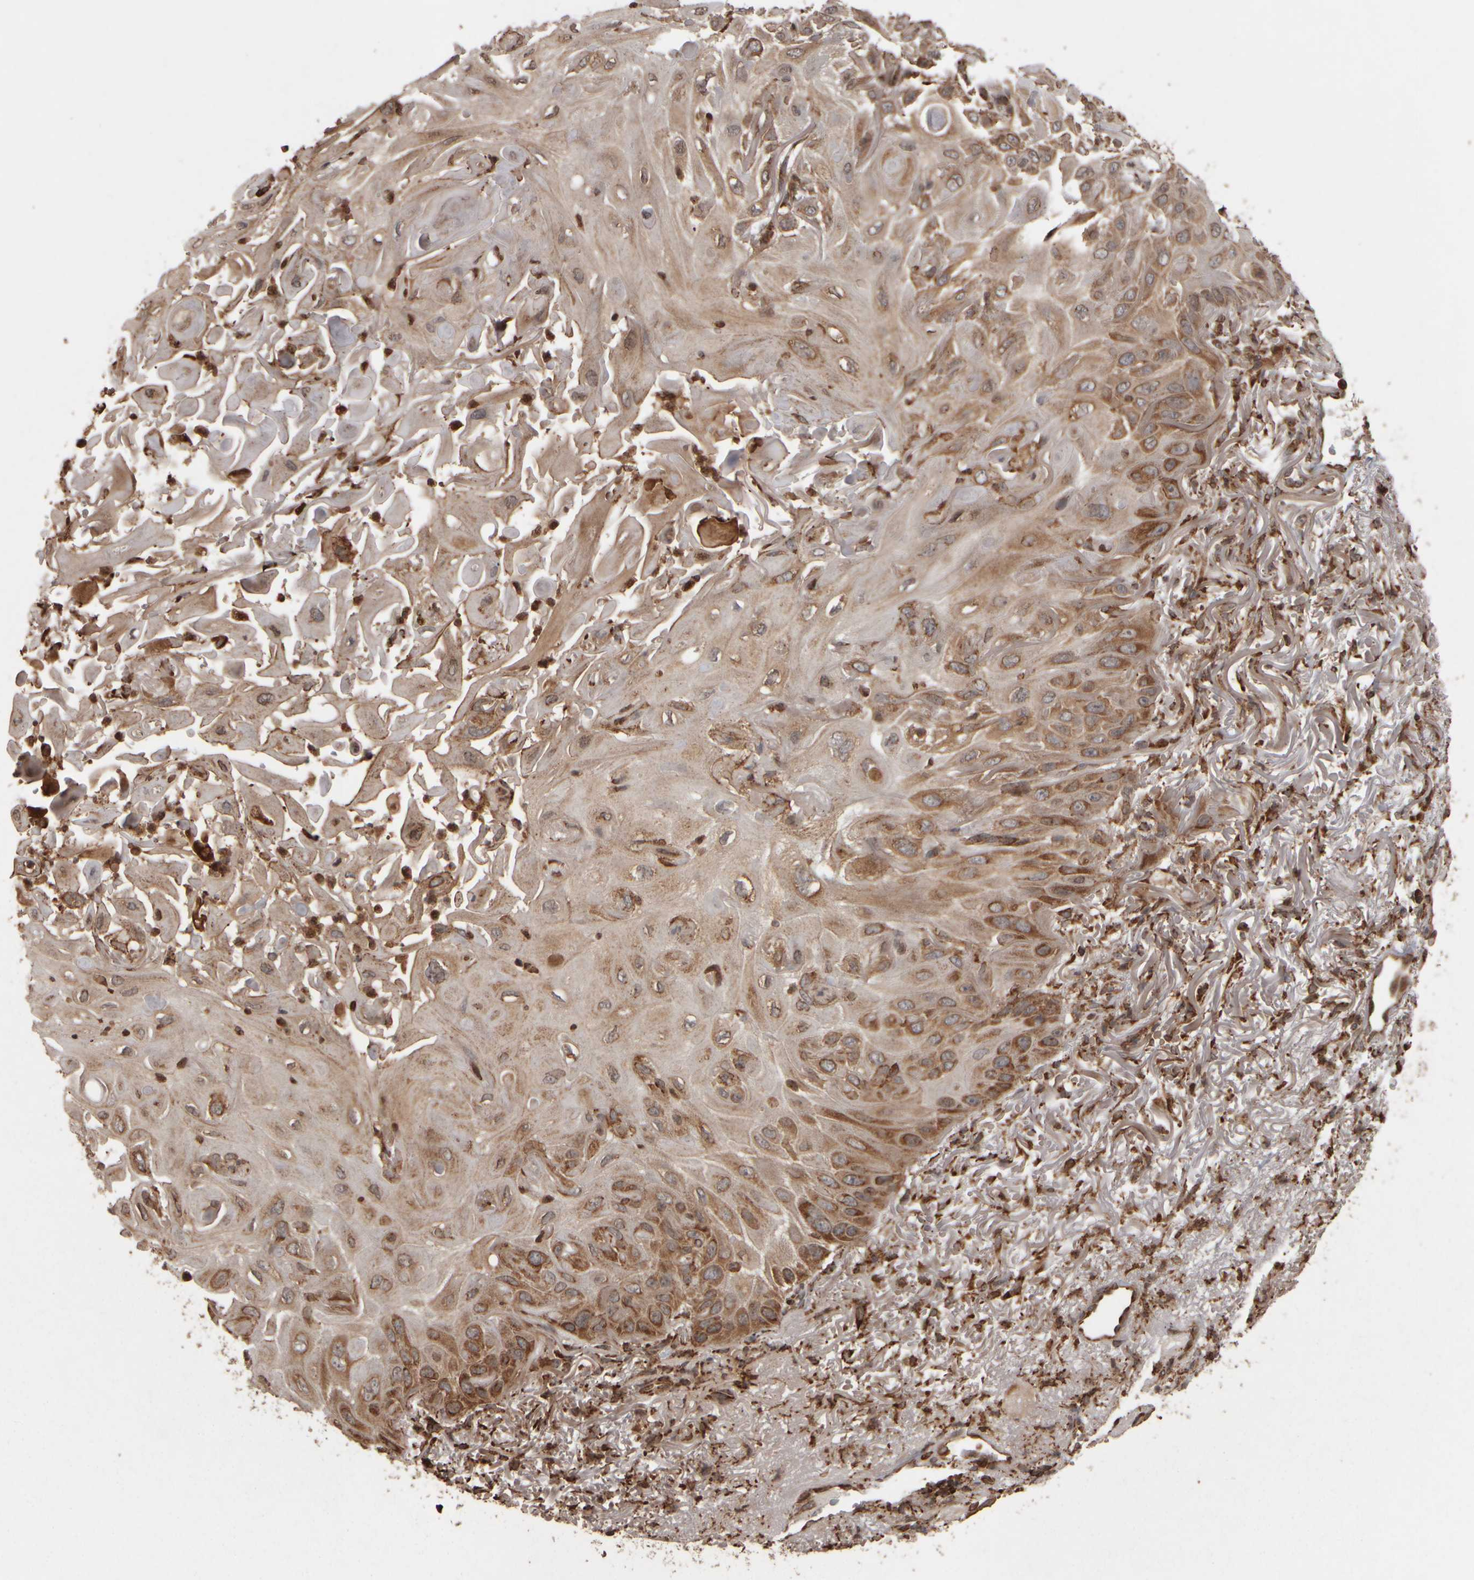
{"staining": {"intensity": "moderate", "quantity": ">75%", "location": "cytoplasmic/membranous"}, "tissue": "skin cancer", "cell_type": "Tumor cells", "image_type": "cancer", "snomed": [{"axis": "morphology", "description": "Squamous cell carcinoma, NOS"}, {"axis": "topography", "description": "Skin"}], "caption": "This is an image of immunohistochemistry (IHC) staining of skin cancer, which shows moderate staining in the cytoplasmic/membranous of tumor cells.", "gene": "AGBL3", "patient": {"sex": "female", "age": 77}}